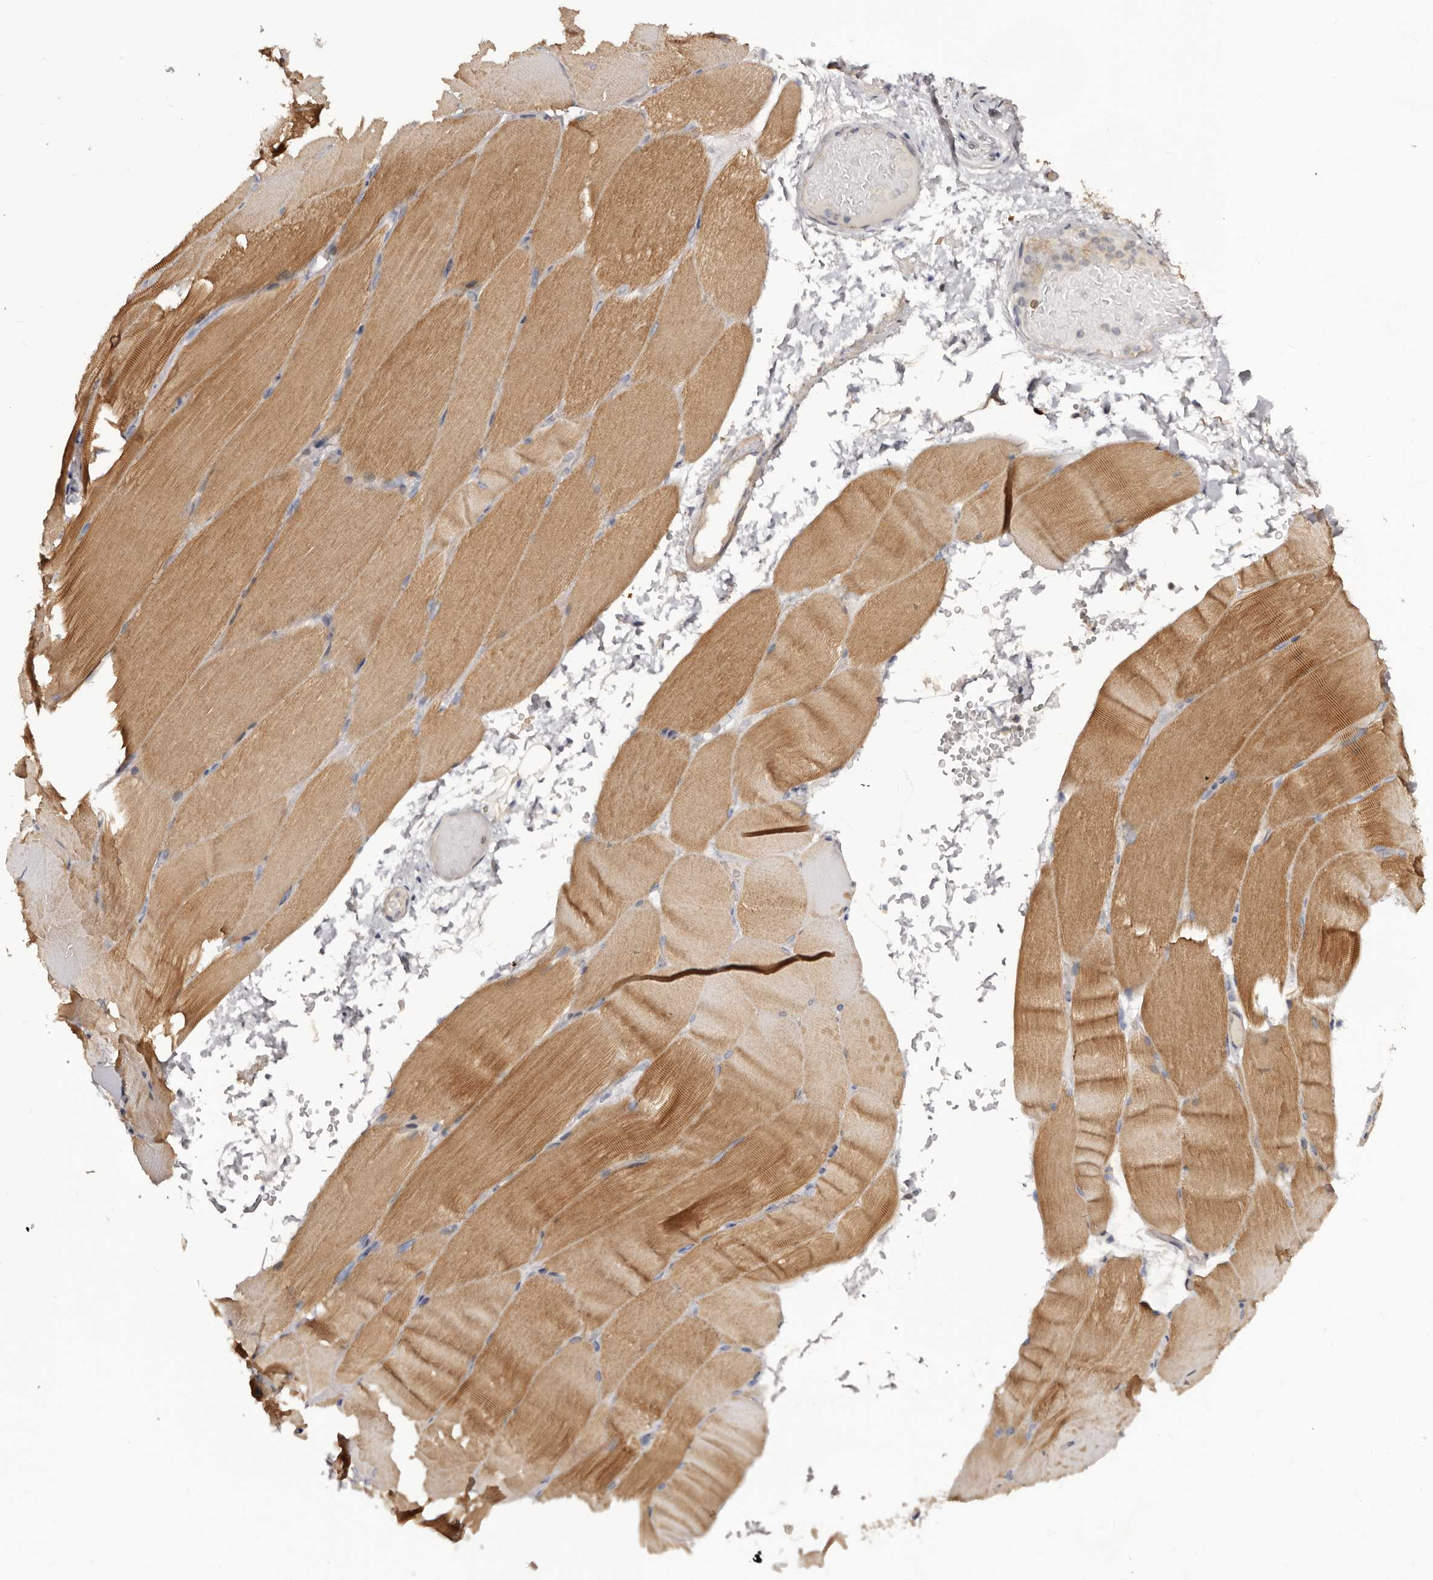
{"staining": {"intensity": "moderate", "quantity": "25%-75%", "location": "cytoplasmic/membranous"}, "tissue": "skeletal muscle", "cell_type": "Myocytes", "image_type": "normal", "snomed": [{"axis": "morphology", "description": "Normal tissue, NOS"}, {"axis": "topography", "description": "Skeletal muscle"}, {"axis": "topography", "description": "Parathyroid gland"}], "caption": "This histopathology image shows immunohistochemistry (IHC) staining of benign human skeletal muscle, with medium moderate cytoplasmic/membranous expression in about 25%-75% of myocytes.", "gene": "KCNJ8", "patient": {"sex": "female", "age": 37}}